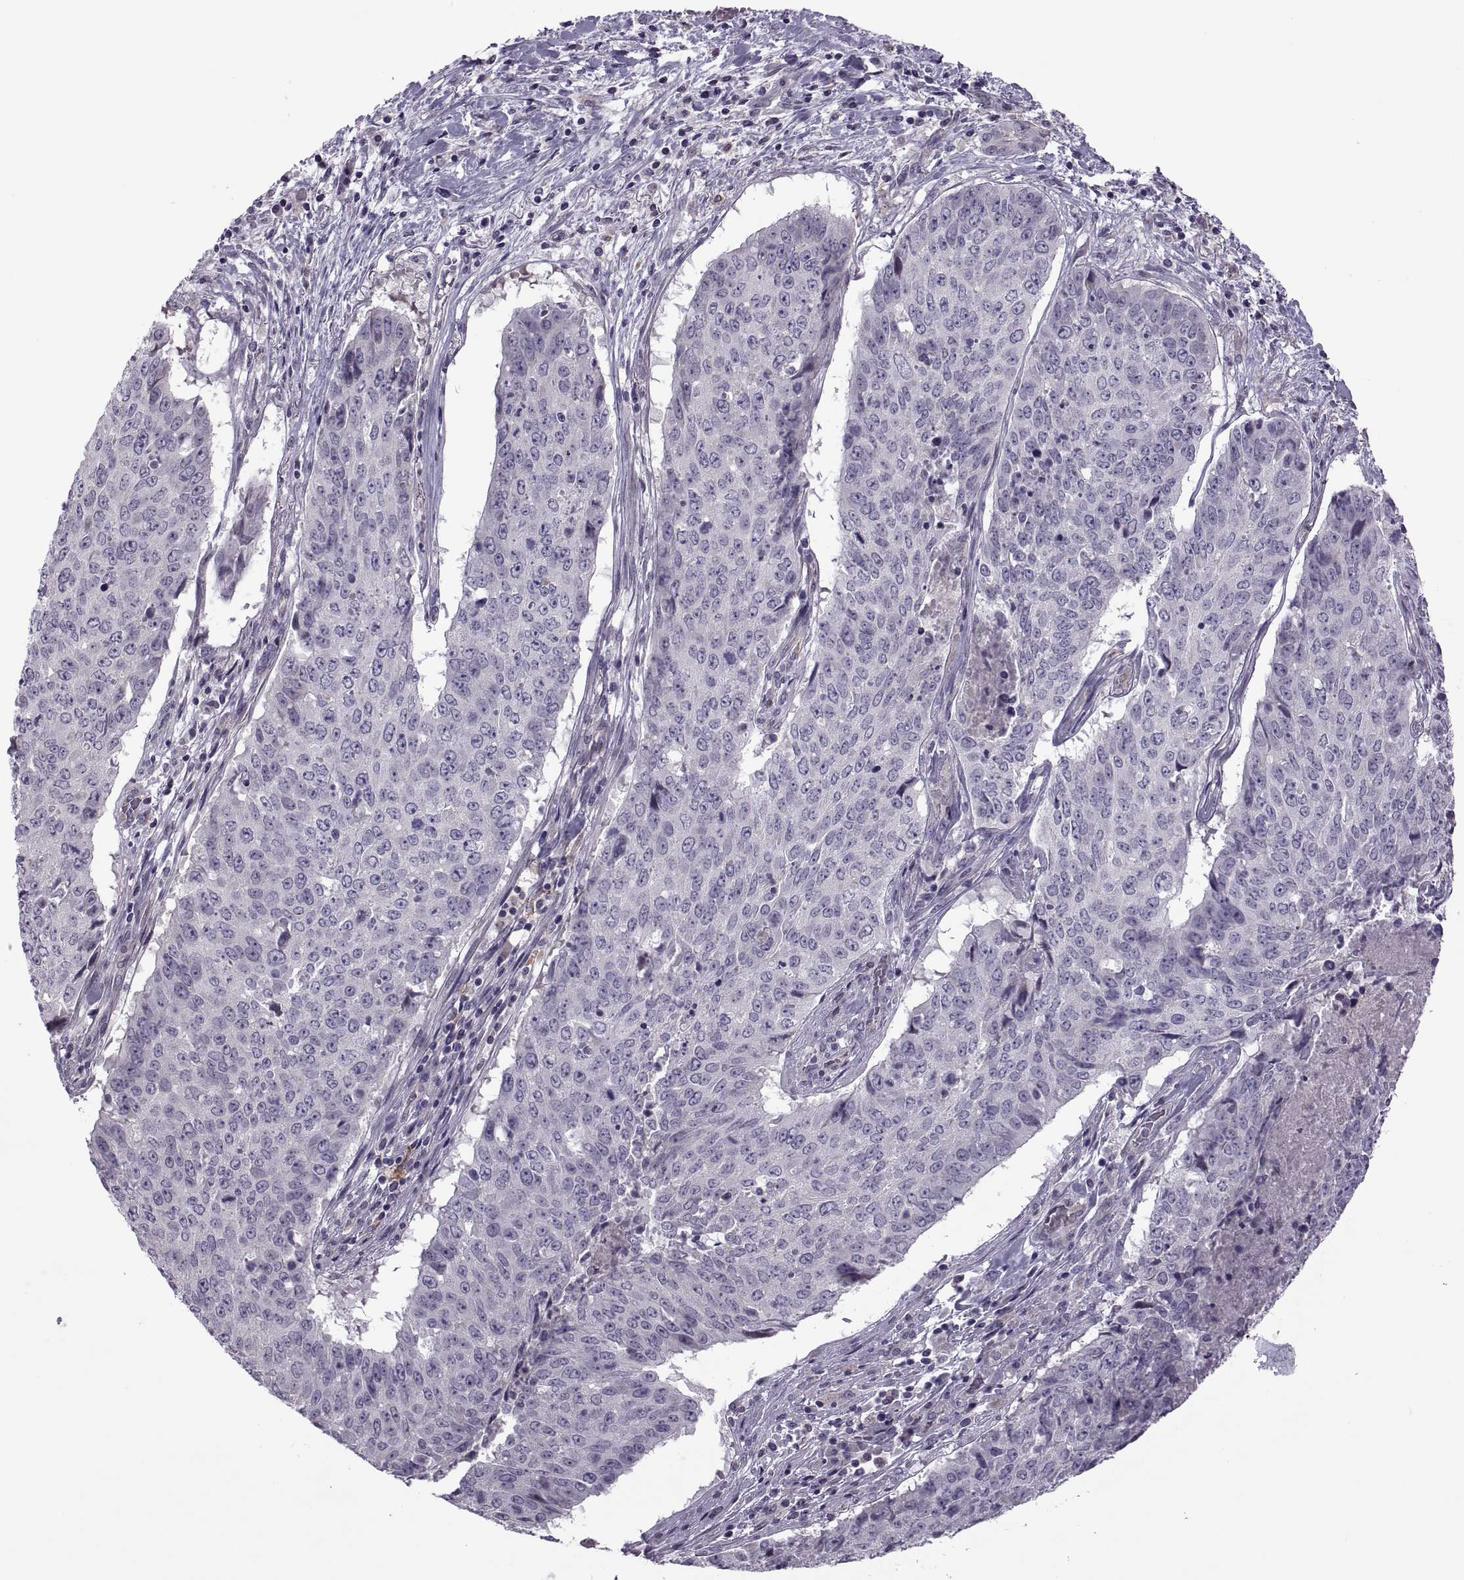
{"staining": {"intensity": "negative", "quantity": "none", "location": "none"}, "tissue": "lung cancer", "cell_type": "Tumor cells", "image_type": "cancer", "snomed": [{"axis": "morphology", "description": "Normal tissue, NOS"}, {"axis": "morphology", "description": "Squamous cell carcinoma, NOS"}, {"axis": "topography", "description": "Bronchus"}, {"axis": "topography", "description": "Lung"}], "caption": "Immunohistochemistry (IHC) histopathology image of human squamous cell carcinoma (lung) stained for a protein (brown), which displays no staining in tumor cells. (Brightfield microscopy of DAB (3,3'-diaminobenzidine) immunohistochemistry at high magnification).", "gene": "ODF3", "patient": {"sex": "male", "age": 64}}